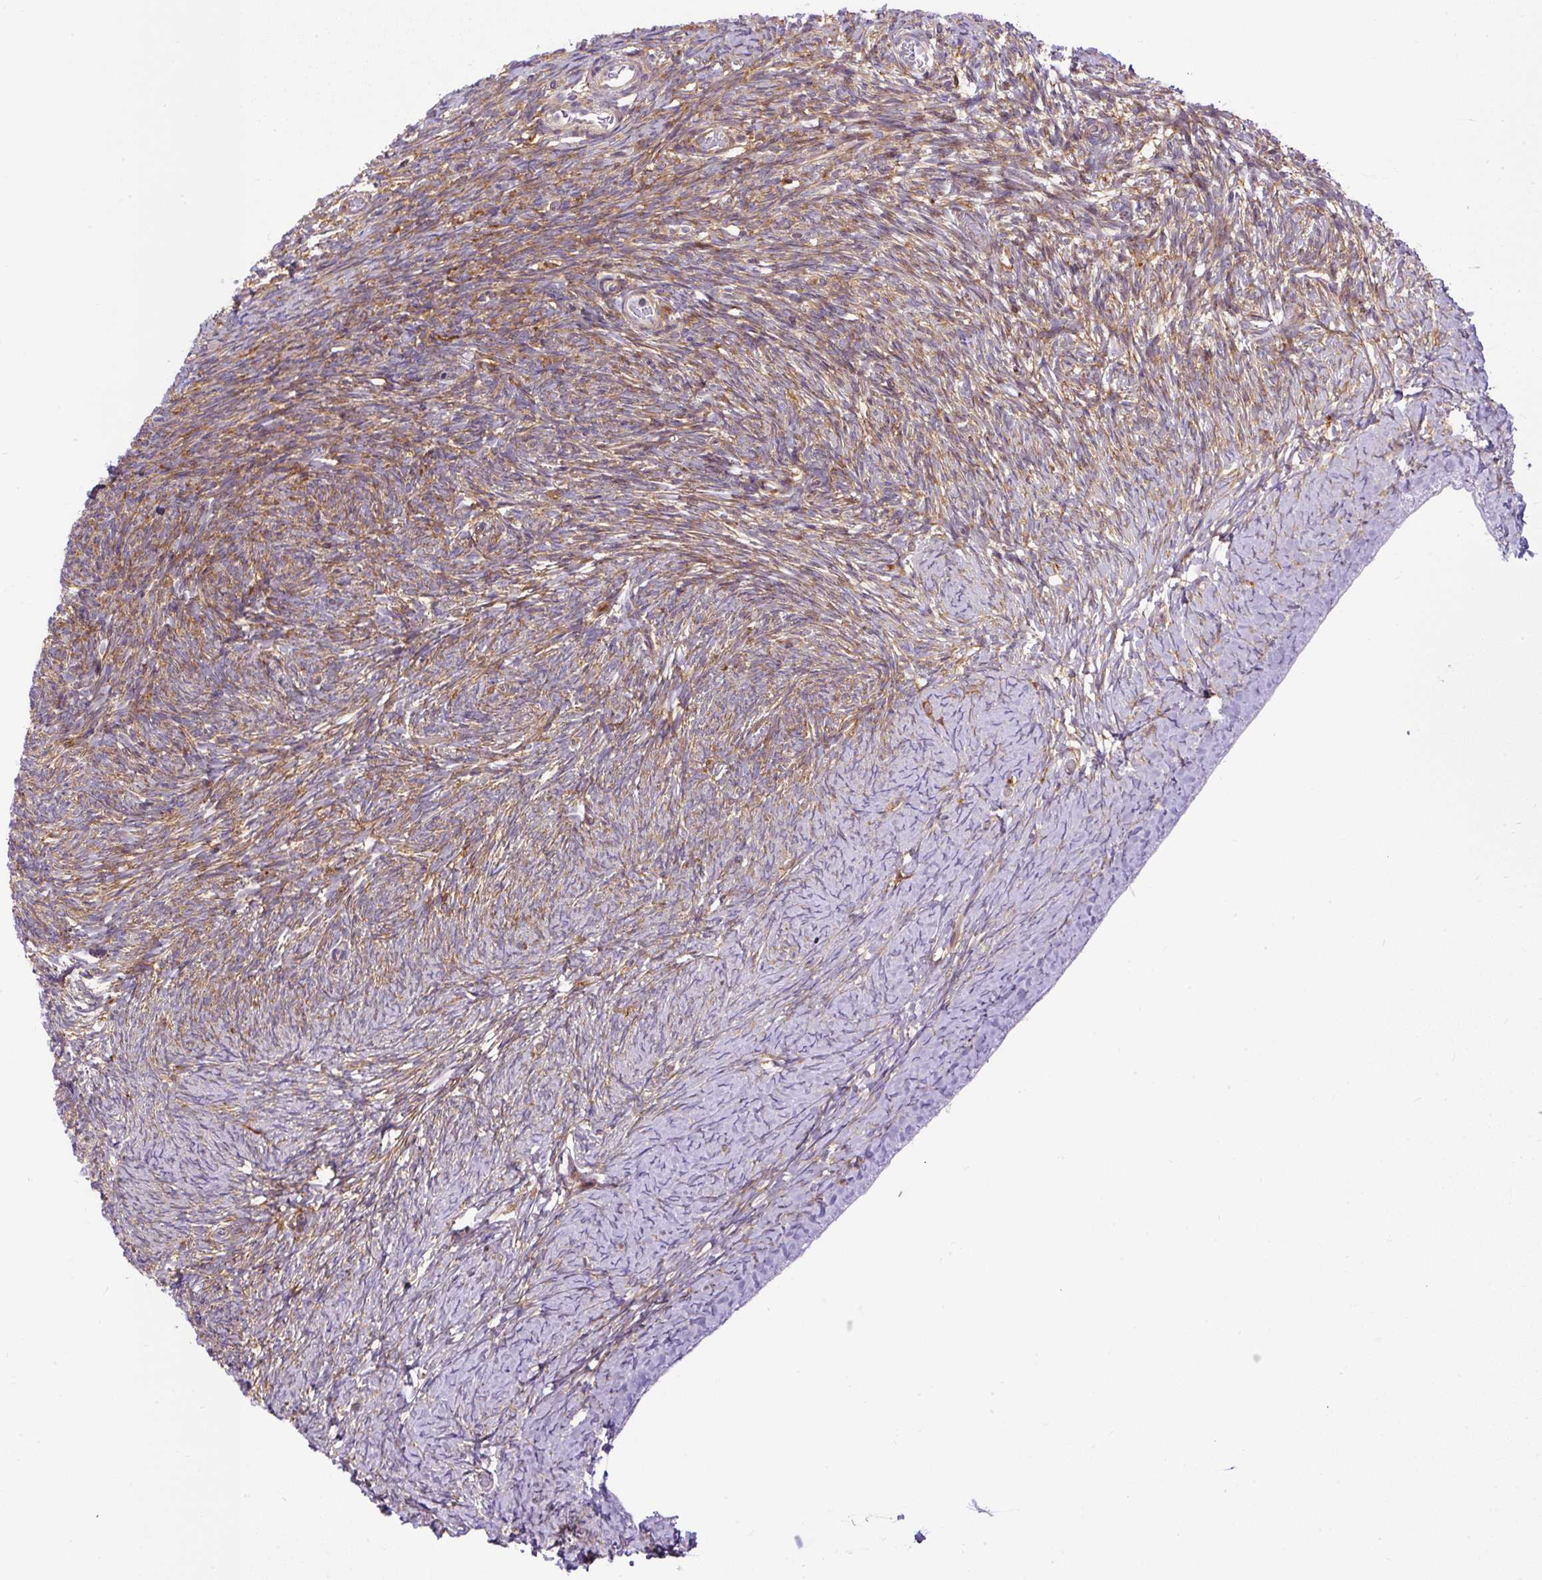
{"staining": {"intensity": "moderate", "quantity": ">75%", "location": "cytoplasmic/membranous"}, "tissue": "ovary", "cell_type": "Follicle cells", "image_type": "normal", "snomed": [{"axis": "morphology", "description": "Normal tissue, NOS"}, {"axis": "topography", "description": "Ovary"}], "caption": "Protein expression analysis of benign ovary displays moderate cytoplasmic/membranous positivity in about >75% of follicle cells. The staining was performed using DAB (3,3'-diaminobenzidine) to visualize the protein expression in brown, while the nuclei were stained in blue with hematoxylin (Magnification: 20x).", "gene": "MAP1S", "patient": {"sex": "female", "age": 39}}